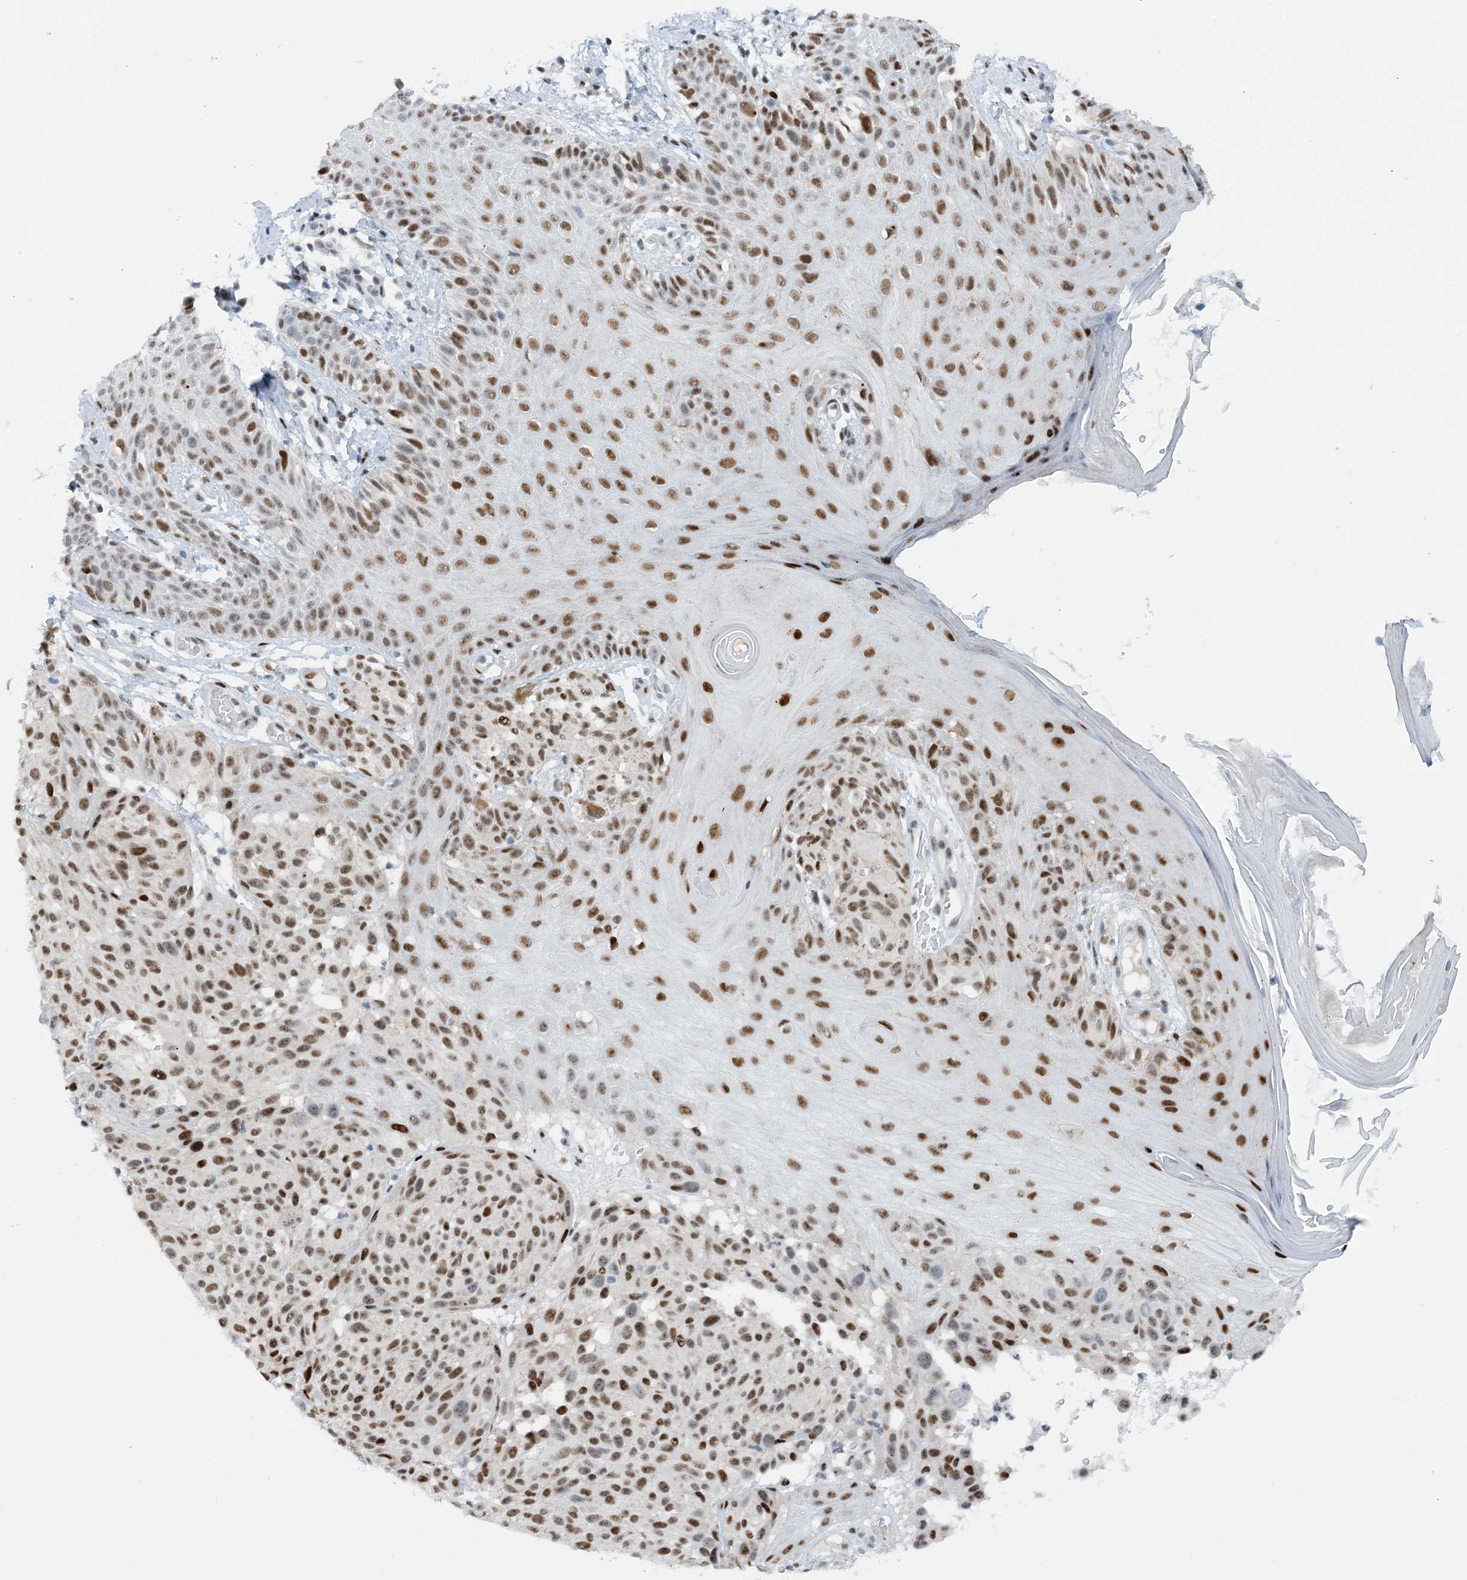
{"staining": {"intensity": "moderate", "quantity": ">75%", "location": "nuclear"}, "tissue": "melanoma", "cell_type": "Tumor cells", "image_type": "cancer", "snomed": [{"axis": "morphology", "description": "Malignant melanoma, NOS"}, {"axis": "topography", "description": "Skin"}], "caption": "Human malignant melanoma stained with a protein marker displays moderate staining in tumor cells.", "gene": "HEMK1", "patient": {"sex": "male", "age": 83}}